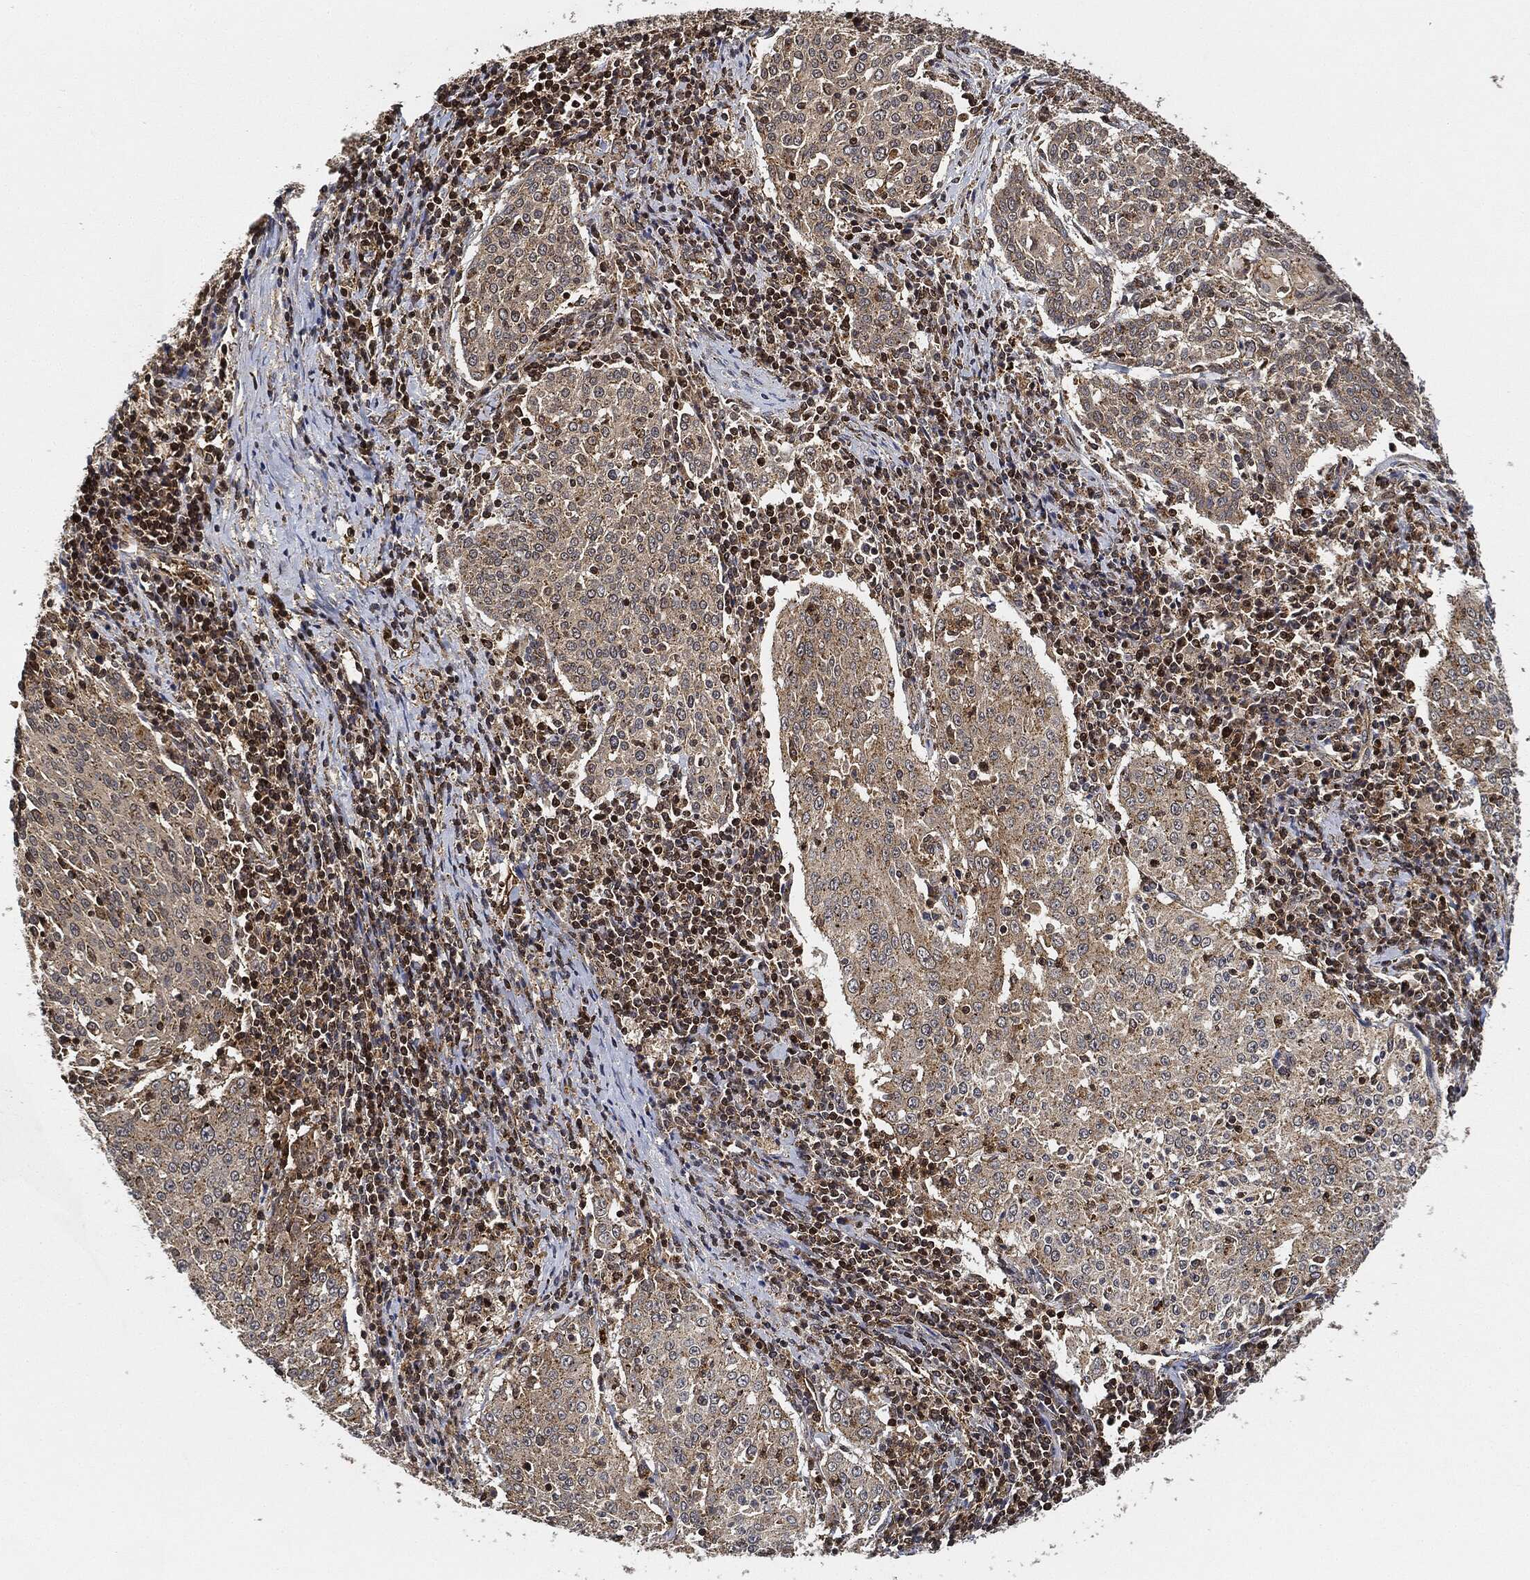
{"staining": {"intensity": "moderate", "quantity": "25%-75%", "location": "cytoplasmic/membranous"}, "tissue": "cervical cancer", "cell_type": "Tumor cells", "image_type": "cancer", "snomed": [{"axis": "morphology", "description": "Squamous cell carcinoma, NOS"}, {"axis": "topography", "description": "Cervix"}], "caption": "High-power microscopy captured an immunohistochemistry micrograph of cervical cancer (squamous cell carcinoma), revealing moderate cytoplasmic/membranous expression in about 25%-75% of tumor cells.", "gene": "MAP3K3", "patient": {"sex": "female", "age": 41}}